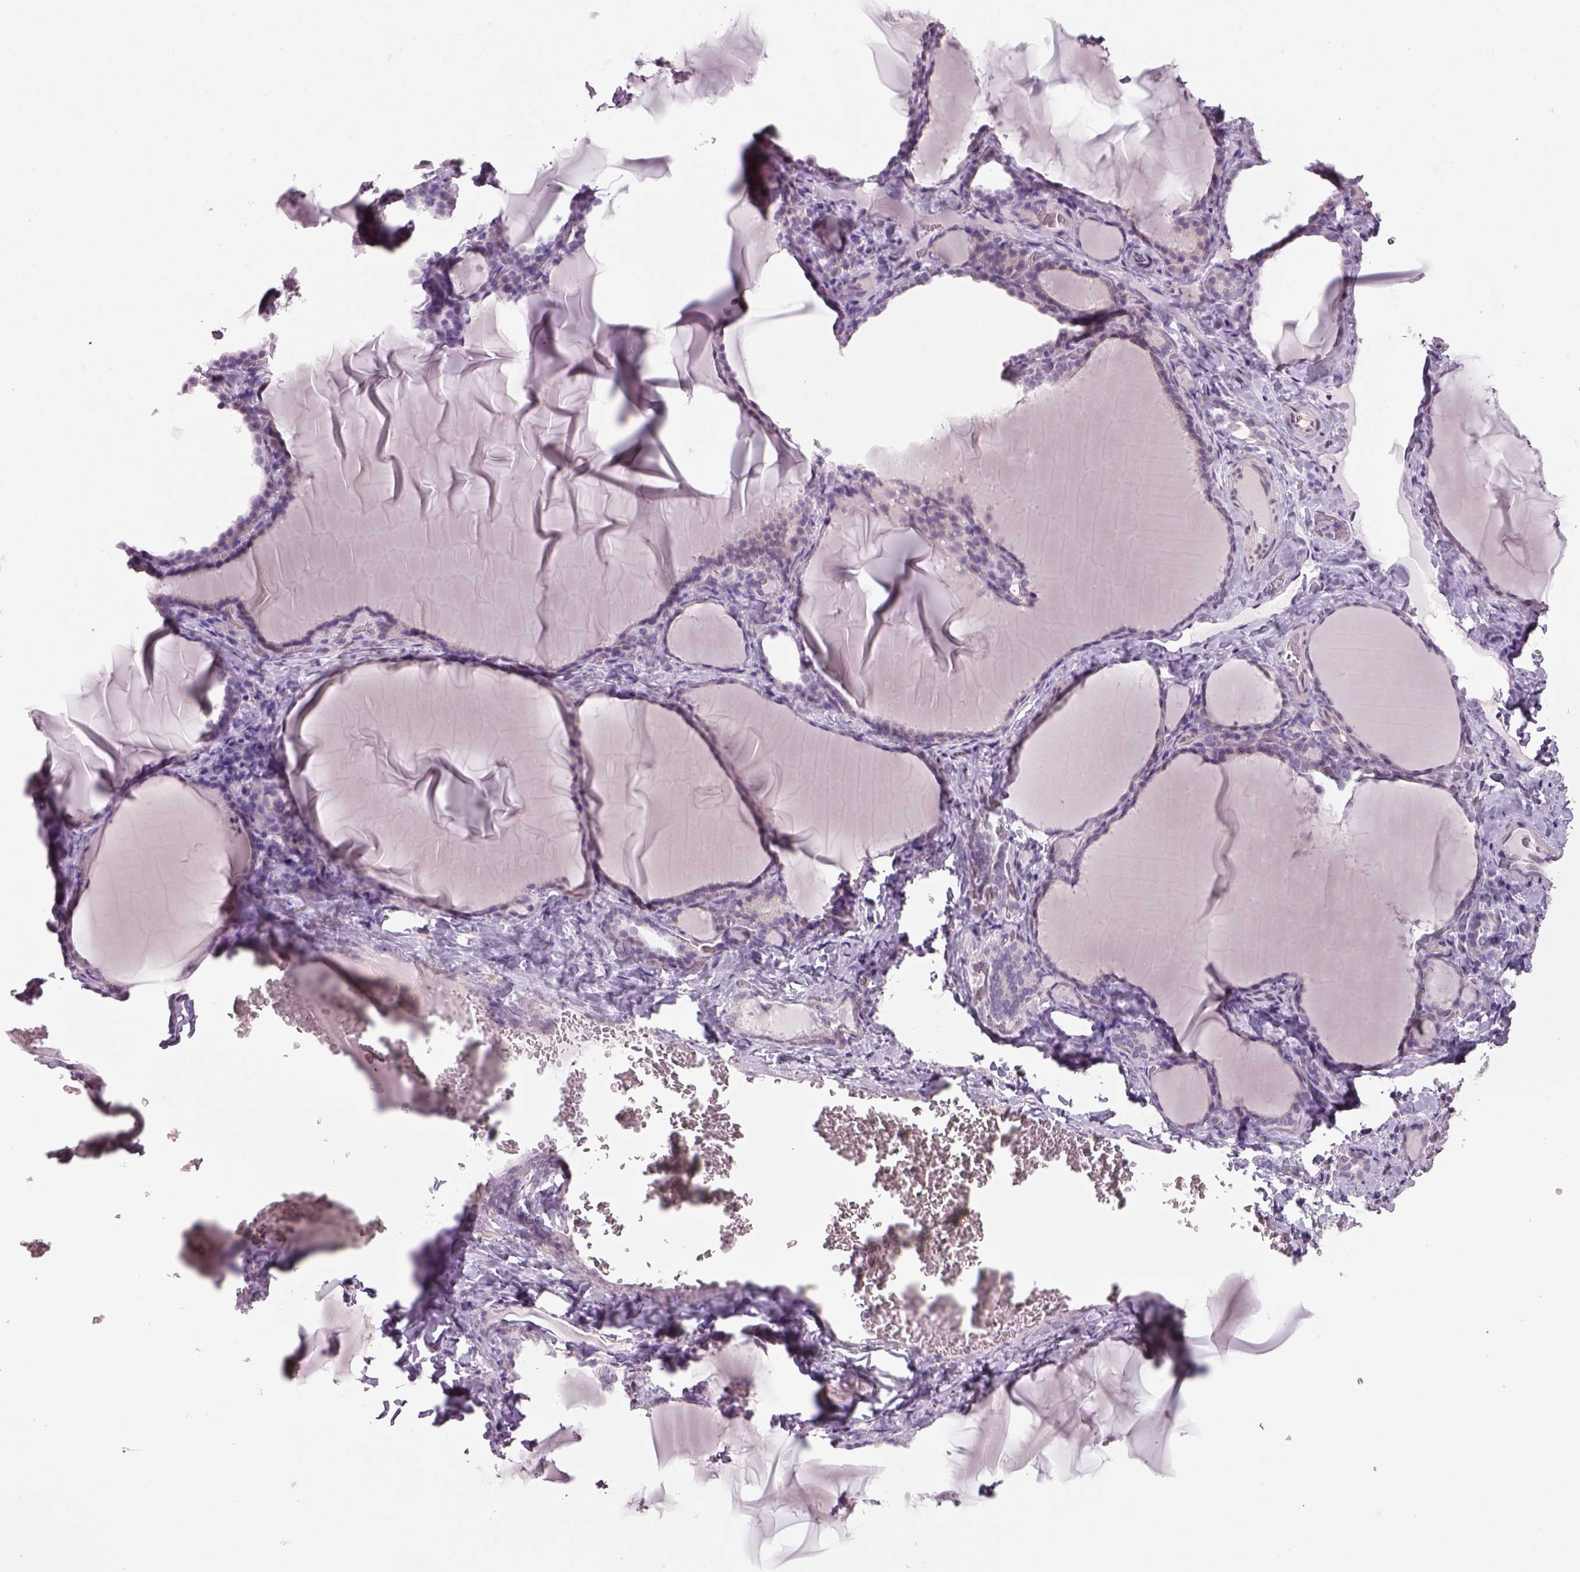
{"staining": {"intensity": "negative", "quantity": "none", "location": "none"}, "tissue": "thyroid gland", "cell_type": "Glandular cells", "image_type": "normal", "snomed": [{"axis": "morphology", "description": "Normal tissue, NOS"}, {"axis": "morphology", "description": "Hyperplasia, NOS"}, {"axis": "topography", "description": "Thyroid gland"}], "caption": "Immunohistochemistry photomicrograph of unremarkable human thyroid gland stained for a protein (brown), which exhibits no staining in glandular cells.", "gene": "NAT8B", "patient": {"sex": "female", "age": 27}}